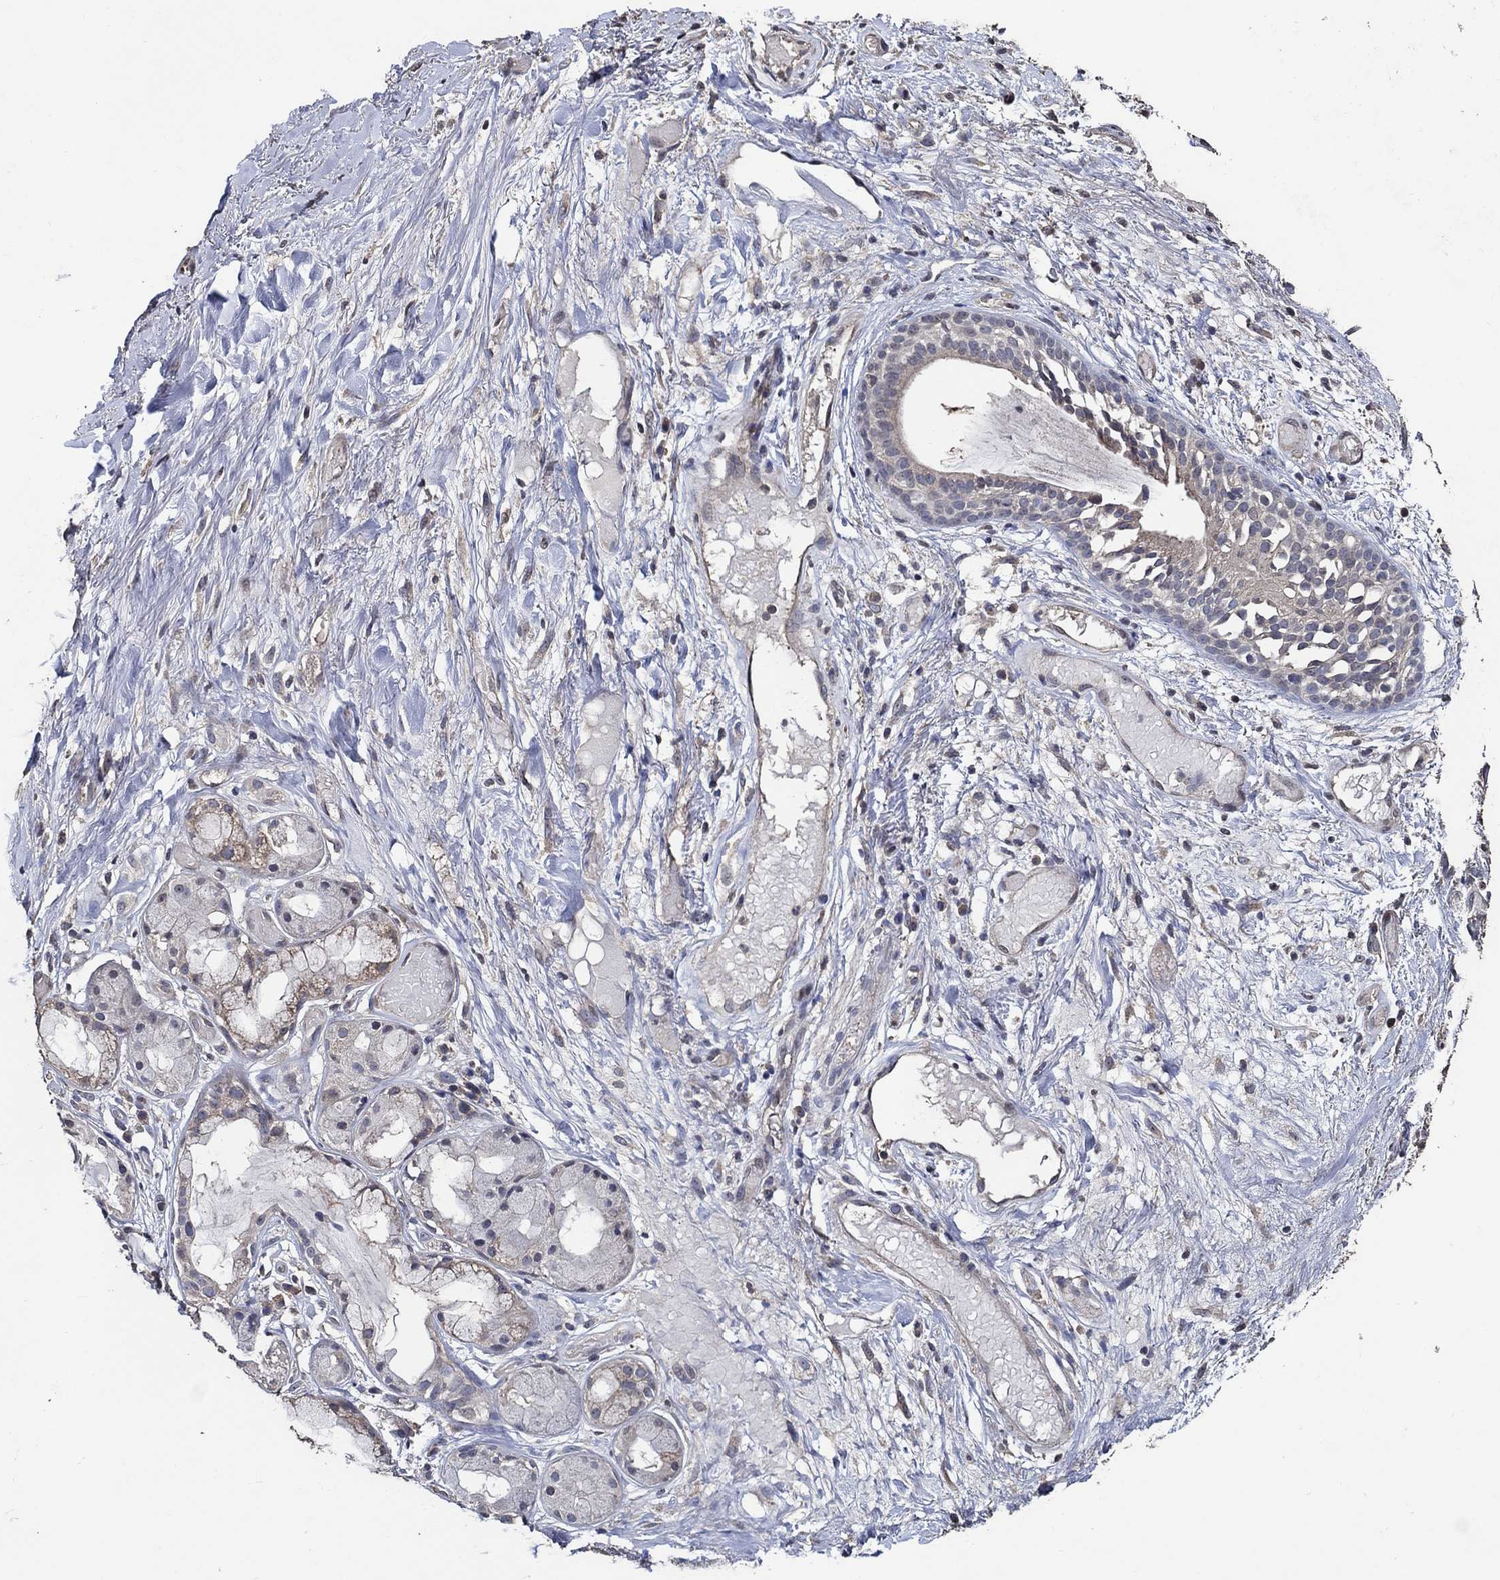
{"staining": {"intensity": "negative", "quantity": "none", "location": "none"}, "tissue": "adipose tissue", "cell_type": "Adipocytes", "image_type": "normal", "snomed": [{"axis": "morphology", "description": "Normal tissue, NOS"}, {"axis": "topography", "description": "Cartilage tissue"}], "caption": "Immunohistochemistry (IHC) of benign human adipose tissue displays no staining in adipocytes.", "gene": "HAP1", "patient": {"sex": "male", "age": 62}}